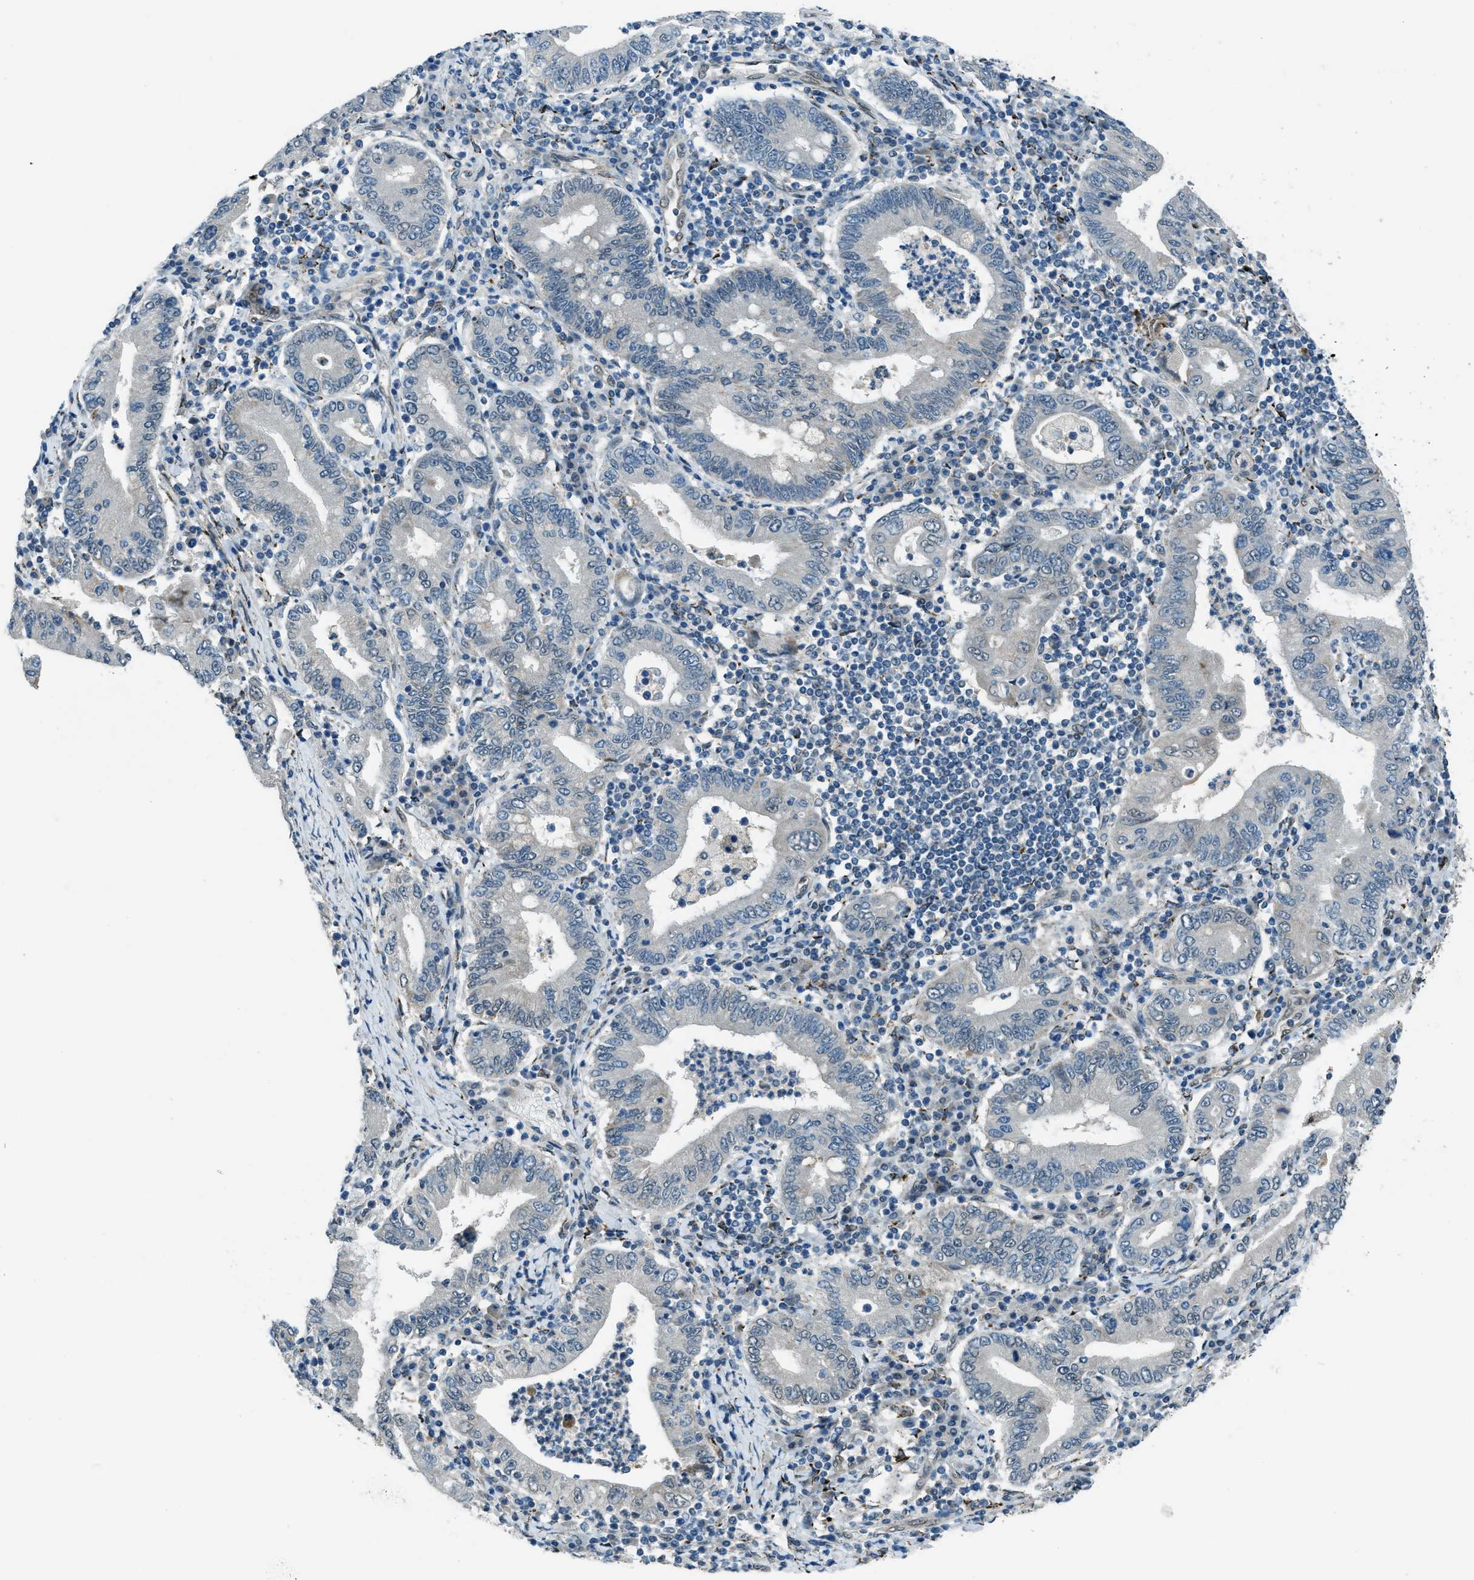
{"staining": {"intensity": "negative", "quantity": "none", "location": "none"}, "tissue": "stomach cancer", "cell_type": "Tumor cells", "image_type": "cancer", "snomed": [{"axis": "morphology", "description": "Normal tissue, NOS"}, {"axis": "morphology", "description": "Adenocarcinoma, NOS"}, {"axis": "topography", "description": "Esophagus"}, {"axis": "topography", "description": "Stomach, upper"}, {"axis": "topography", "description": "Peripheral nerve tissue"}], "caption": "Immunohistochemistry of stomach cancer displays no positivity in tumor cells.", "gene": "NPEPL1", "patient": {"sex": "male", "age": 62}}